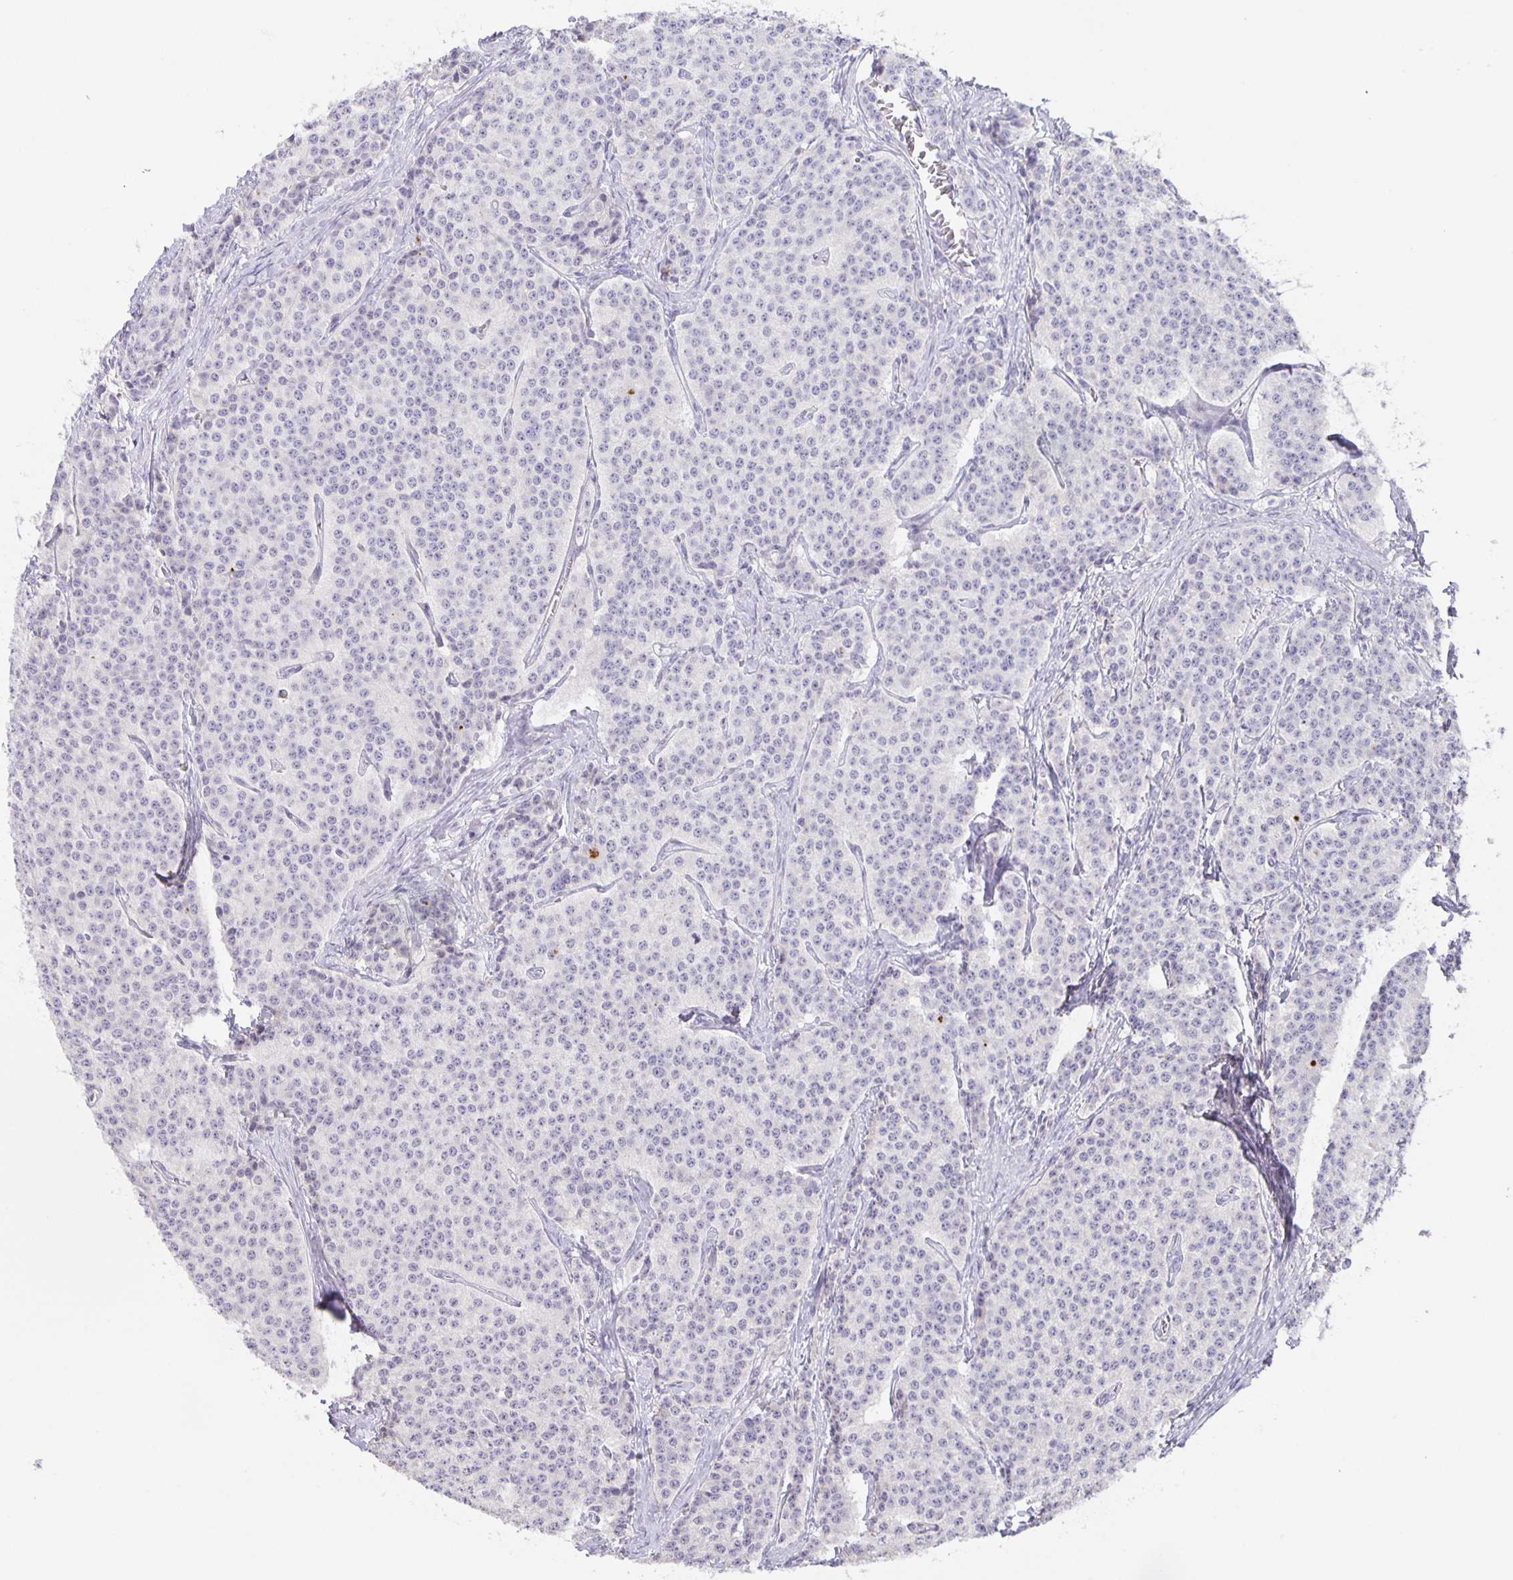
{"staining": {"intensity": "negative", "quantity": "none", "location": "none"}, "tissue": "carcinoid", "cell_type": "Tumor cells", "image_type": "cancer", "snomed": [{"axis": "morphology", "description": "Carcinoid, malignant, NOS"}, {"axis": "topography", "description": "Small intestine"}], "caption": "IHC photomicrograph of neoplastic tissue: carcinoid stained with DAB displays no significant protein expression in tumor cells.", "gene": "PHRF1", "patient": {"sex": "female", "age": 64}}